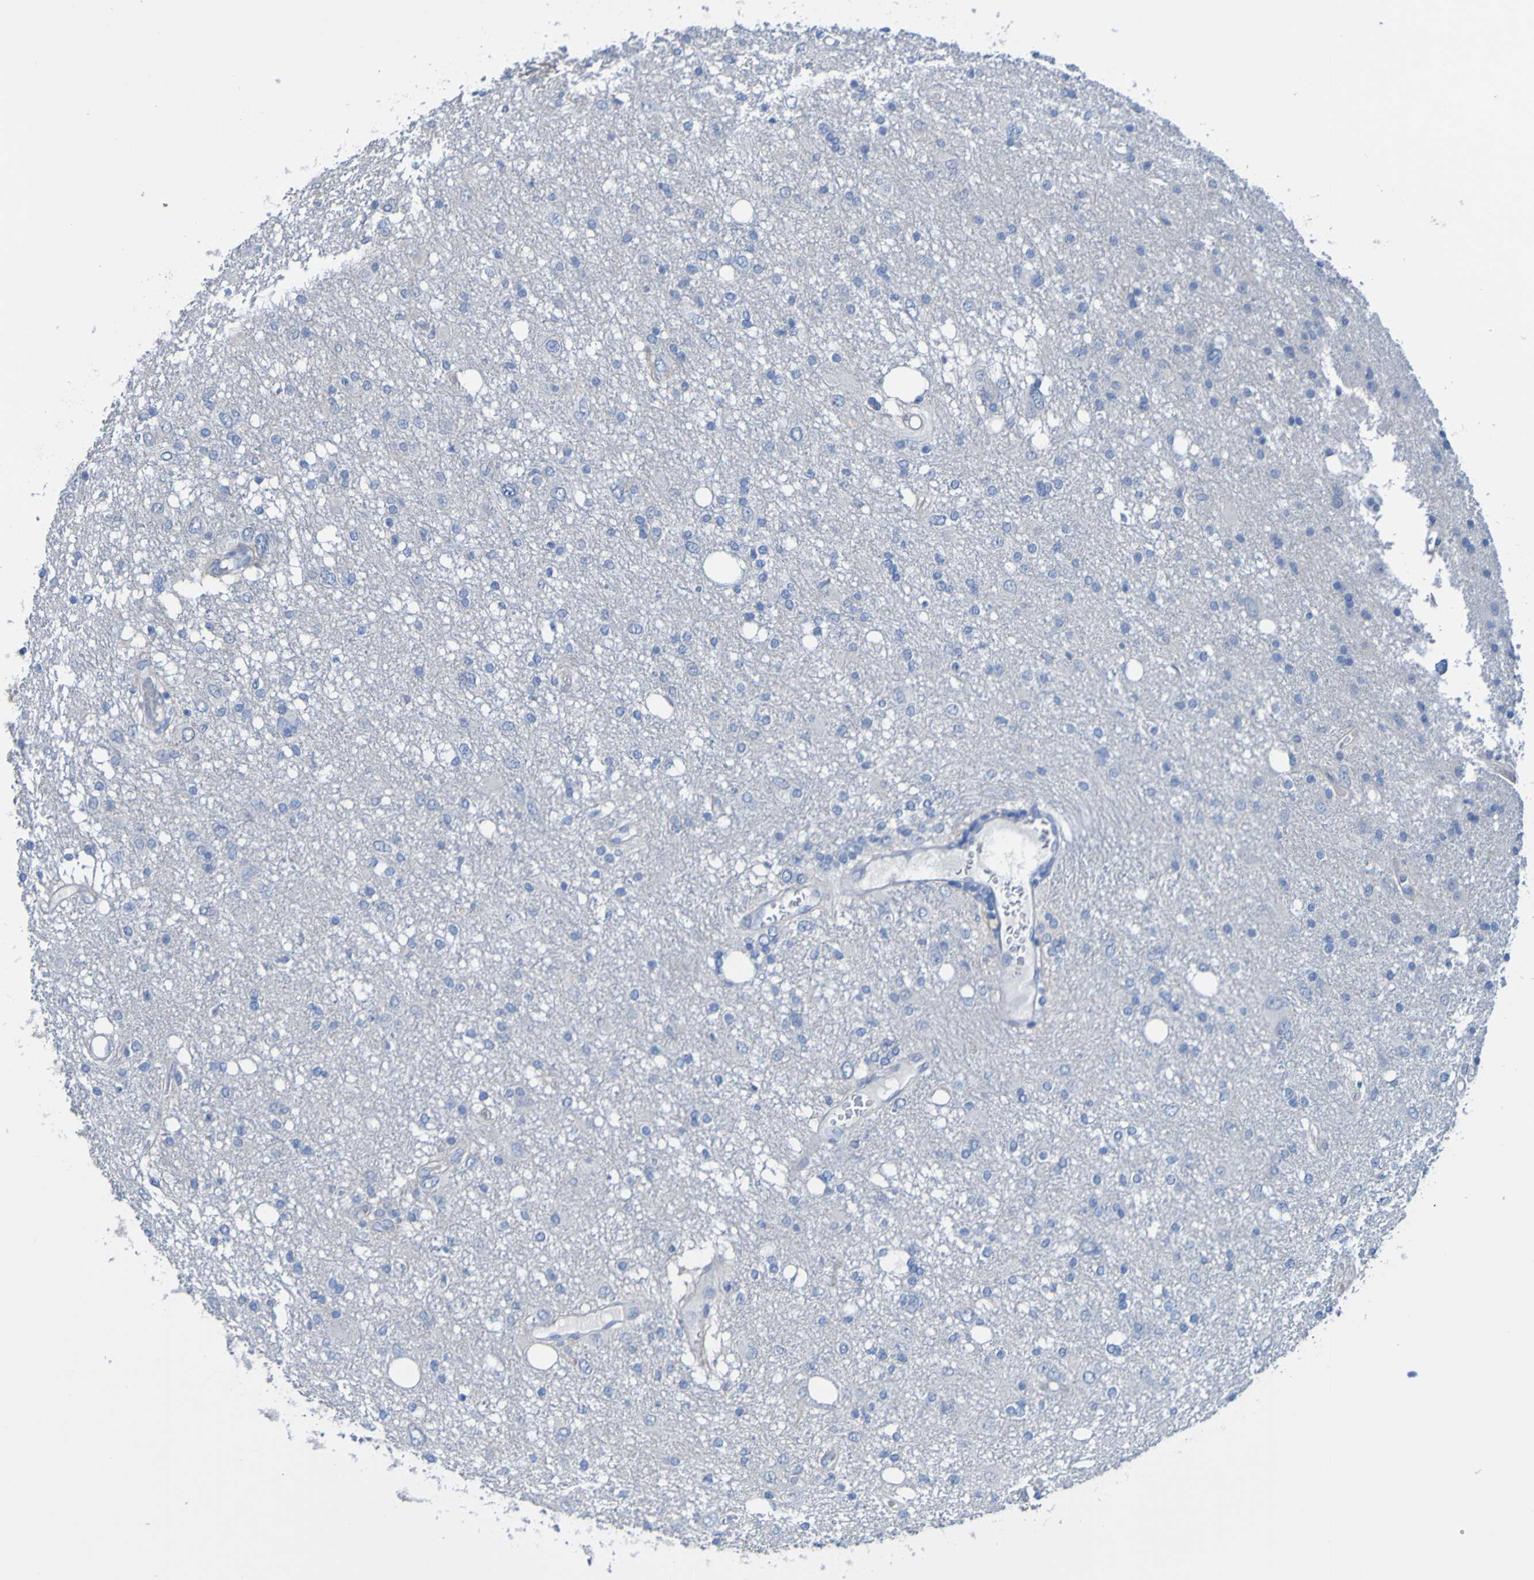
{"staining": {"intensity": "negative", "quantity": "none", "location": "none"}, "tissue": "glioma", "cell_type": "Tumor cells", "image_type": "cancer", "snomed": [{"axis": "morphology", "description": "Glioma, malignant, High grade"}, {"axis": "topography", "description": "Brain"}], "caption": "Photomicrograph shows no protein positivity in tumor cells of glioma tissue. The staining is performed using DAB brown chromogen with nuclei counter-stained in using hematoxylin.", "gene": "ACMSD", "patient": {"sex": "female", "age": 59}}